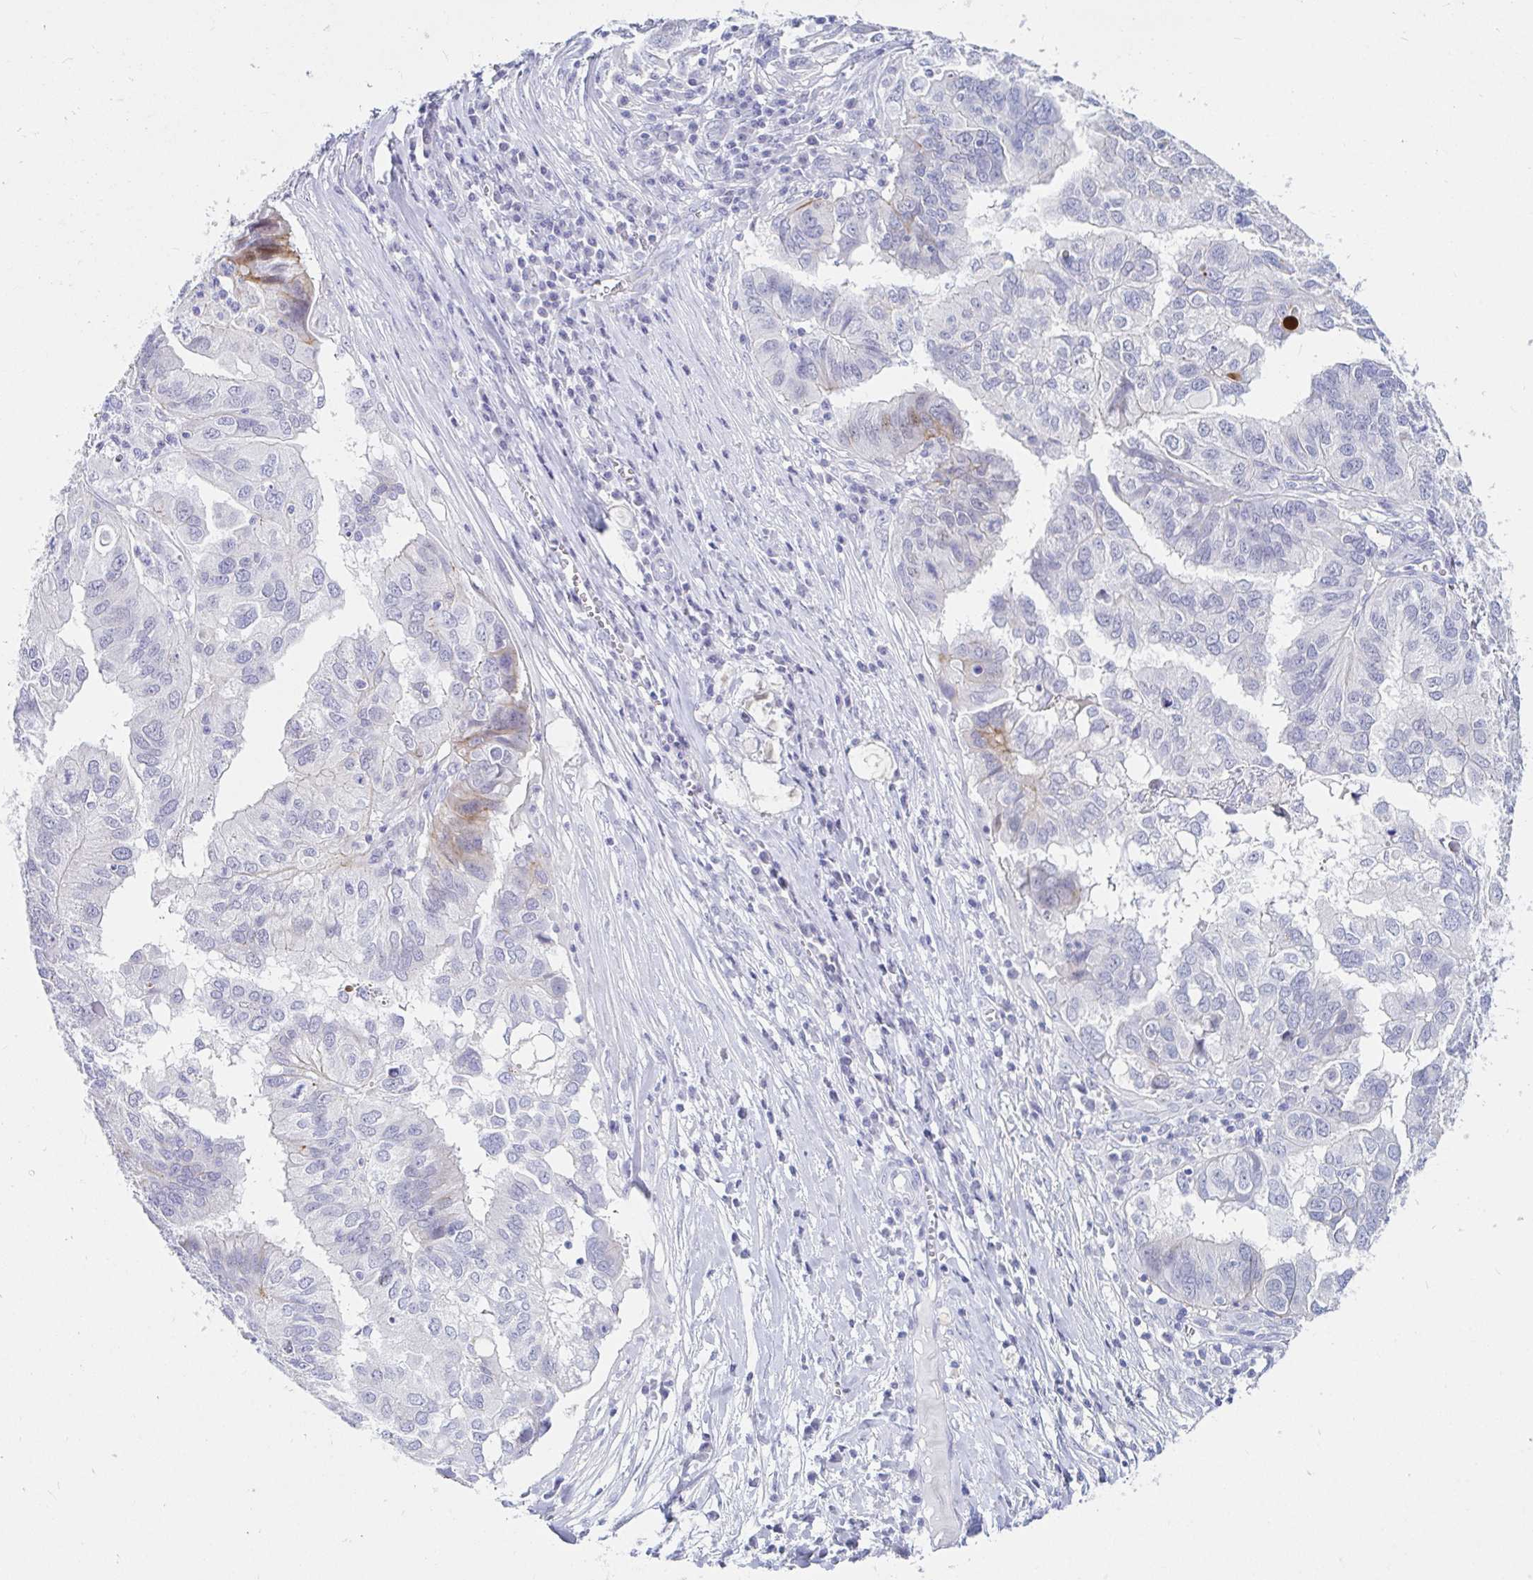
{"staining": {"intensity": "weak", "quantity": "<25%", "location": "cytoplasmic/membranous"}, "tissue": "ovarian cancer", "cell_type": "Tumor cells", "image_type": "cancer", "snomed": [{"axis": "morphology", "description": "Cystadenocarcinoma, serous, NOS"}, {"axis": "topography", "description": "Ovary"}], "caption": "High power microscopy image of an IHC histopathology image of serous cystadenocarcinoma (ovarian), revealing no significant positivity in tumor cells. (DAB immunohistochemistry (IHC) visualized using brightfield microscopy, high magnification).", "gene": "OR10K1", "patient": {"sex": "female", "age": 79}}